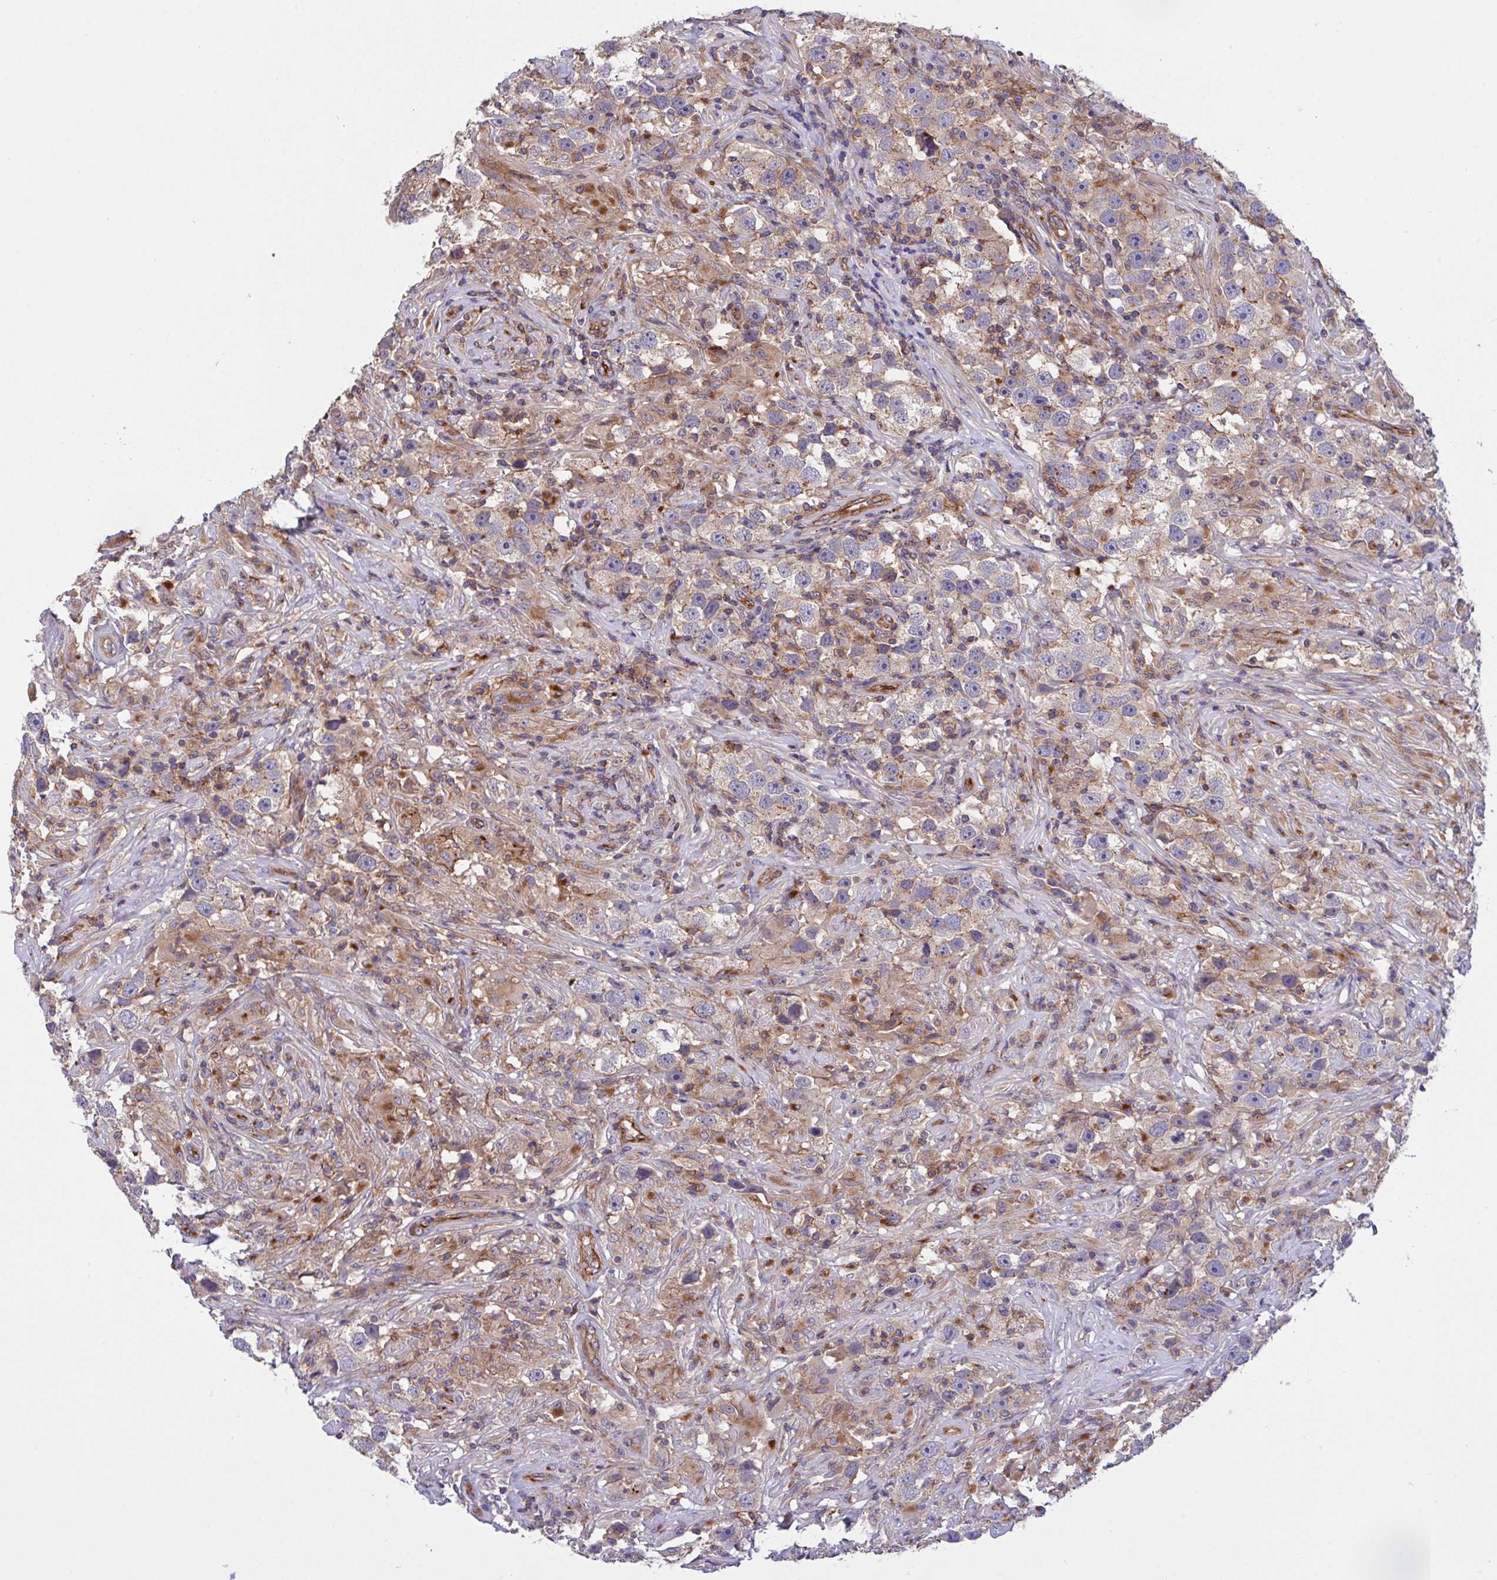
{"staining": {"intensity": "weak", "quantity": ">75%", "location": "cytoplasmic/membranous"}, "tissue": "testis cancer", "cell_type": "Tumor cells", "image_type": "cancer", "snomed": [{"axis": "morphology", "description": "Seminoma, NOS"}, {"axis": "topography", "description": "Testis"}], "caption": "Weak cytoplasmic/membranous expression for a protein is seen in about >75% of tumor cells of testis cancer (seminoma) using immunohistochemistry (IHC).", "gene": "C4orf36", "patient": {"sex": "male", "age": 49}}